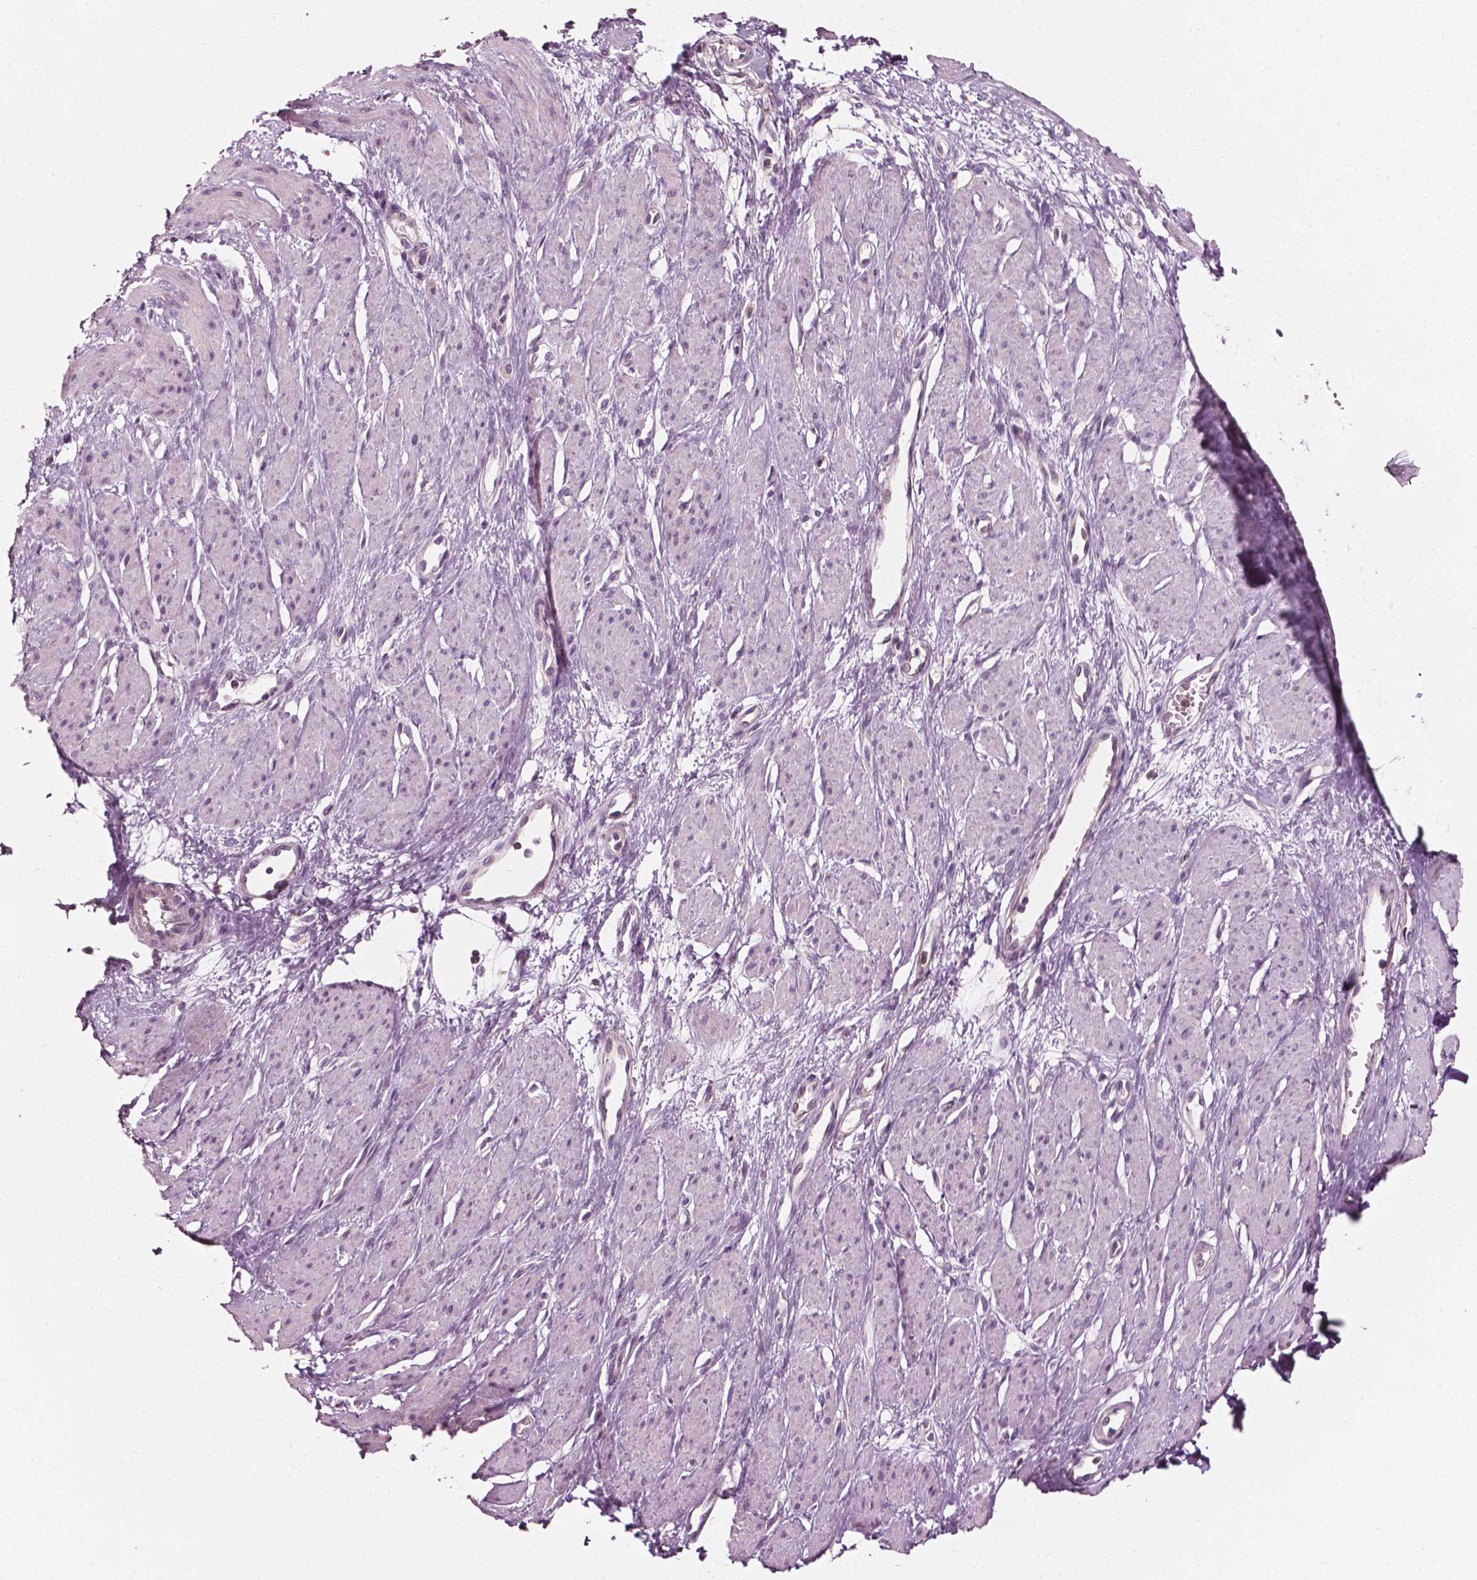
{"staining": {"intensity": "negative", "quantity": "none", "location": "none"}, "tissue": "smooth muscle", "cell_type": "Smooth muscle cells", "image_type": "normal", "snomed": [{"axis": "morphology", "description": "Normal tissue, NOS"}, {"axis": "topography", "description": "Smooth muscle"}, {"axis": "topography", "description": "Uterus"}], "caption": "Smooth muscle cells are negative for brown protein staining in unremarkable smooth muscle. (Stains: DAB immunohistochemistry (IHC) with hematoxylin counter stain, Microscopy: brightfield microscopy at high magnification).", "gene": "MCL1", "patient": {"sex": "female", "age": 39}}